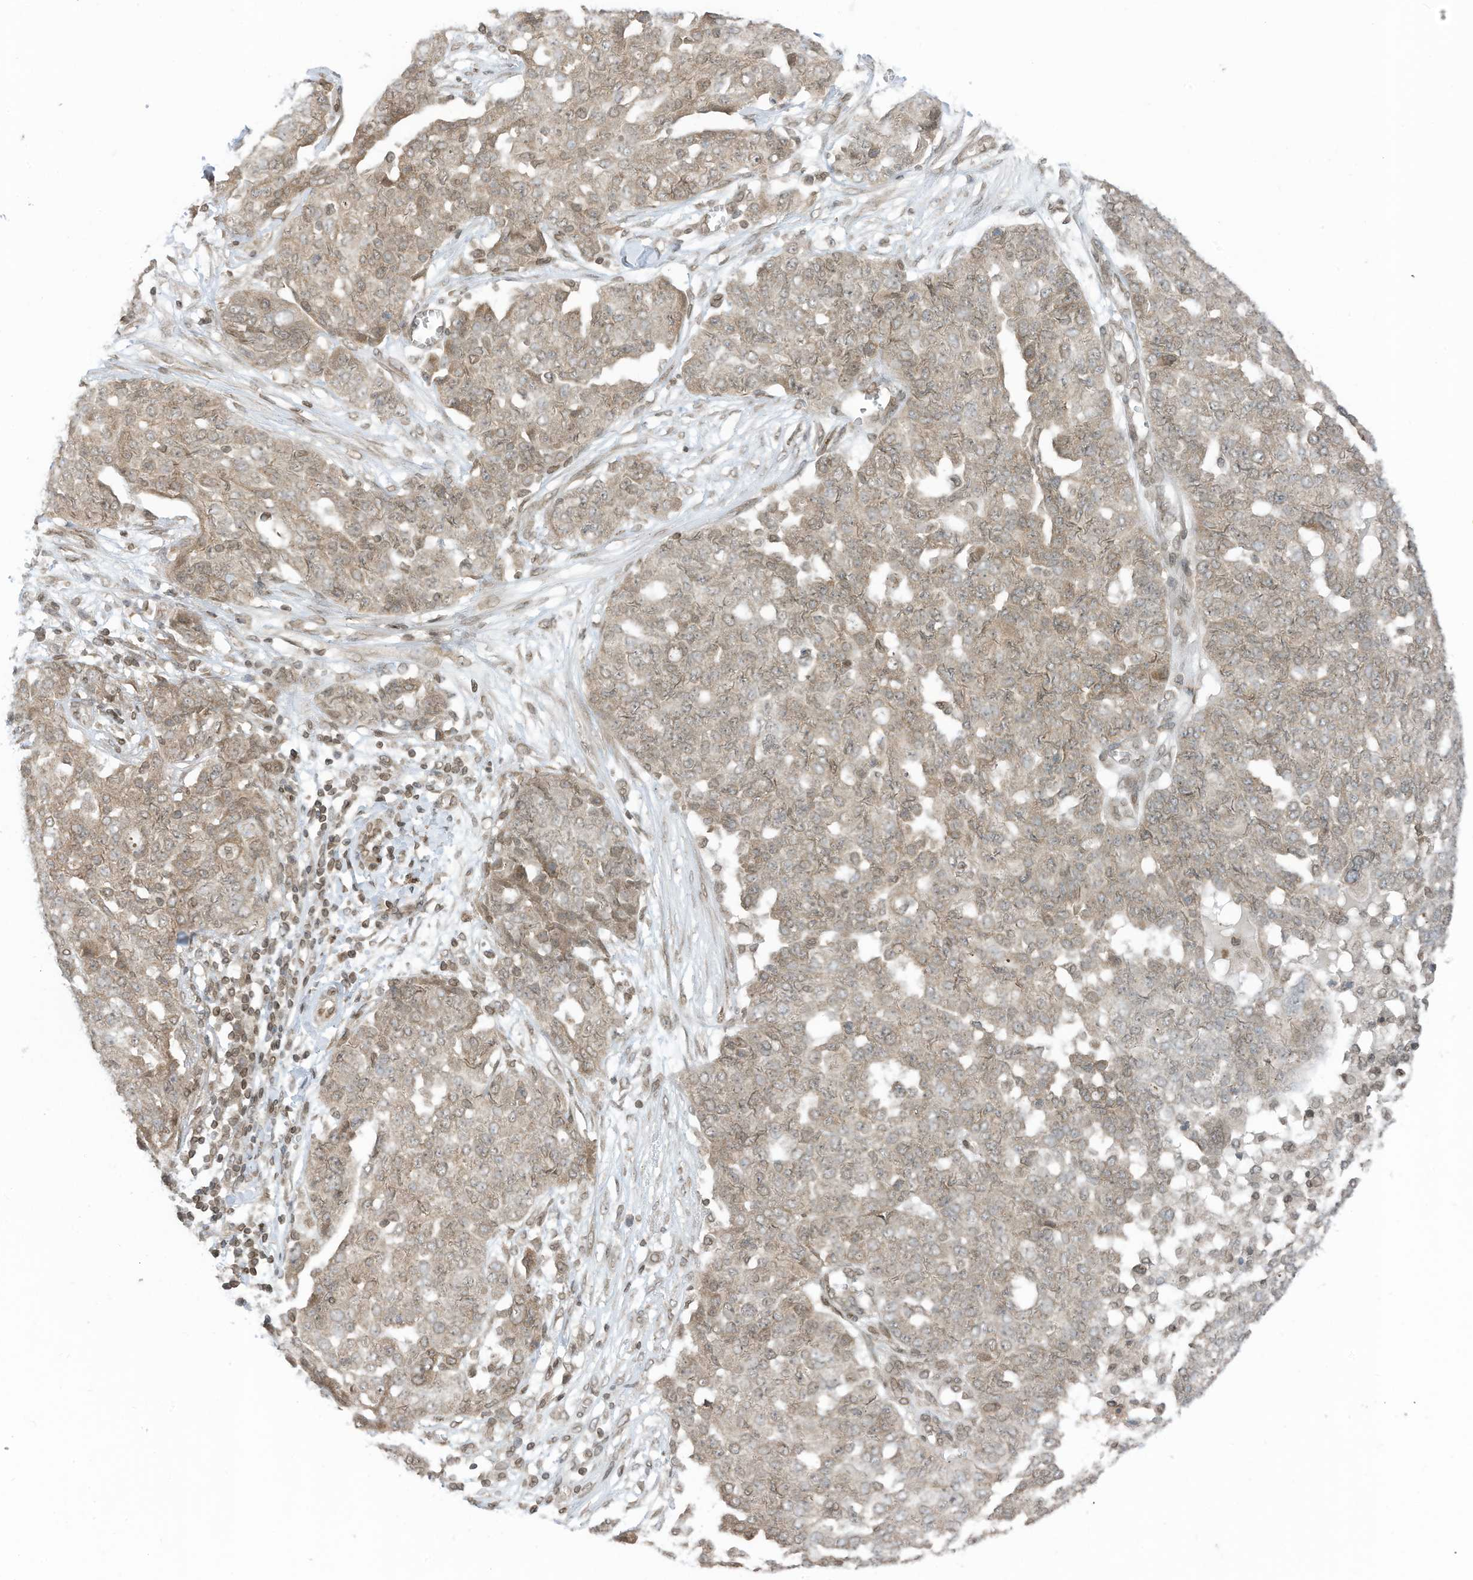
{"staining": {"intensity": "weak", "quantity": "<25%", "location": "nuclear"}, "tissue": "ovarian cancer", "cell_type": "Tumor cells", "image_type": "cancer", "snomed": [{"axis": "morphology", "description": "Cystadenocarcinoma, serous, NOS"}, {"axis": "topography", "description": "Soft tissue"}, {"axis": "topography", "description": "Ovary"}], "caption": "IHC photomicrograph of serous cystadenocarcinoma (ovarian) stained for a protein (brown), which shows no staining in tumor cells.", "gene": "RABL3", "patient": {"sex": "female", "age": 57}}